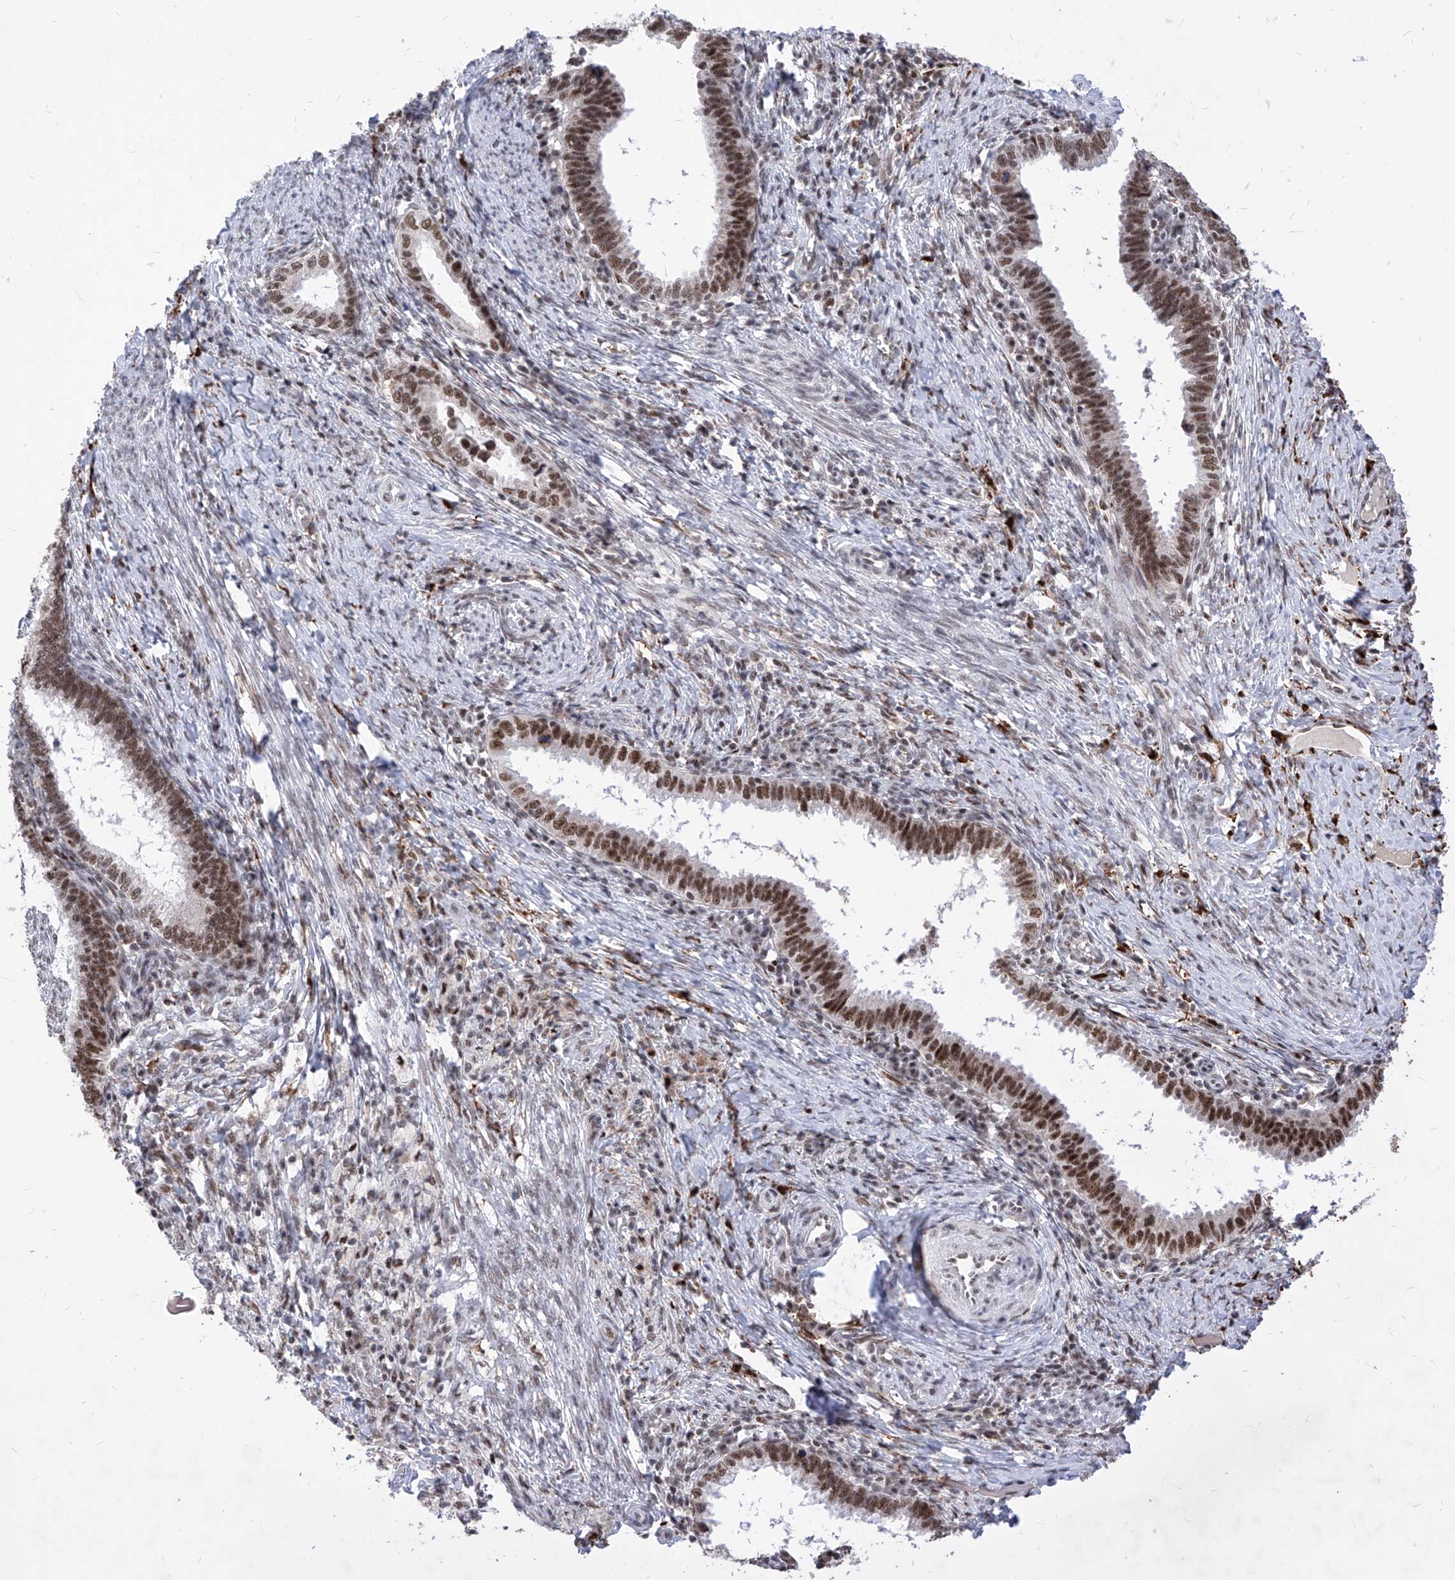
{"staining": {"intensity": "moderate", "quantity": ">75%", "location": "nuclear"}, "tissue": "cervical cancer", "cell_type": "Tumor cells", "image_type": "cancer", "snomed": [{"axis": "morphology", "description": "Adenocarcinoma, NOS"}, {"axis": "topography", "description": "Cervix"}], "caption": "A high-resolution micrograph shows immunohistochemistry (IHC) staining of adenocarcinoma (cervical), which exhibits moderate nuclear staining in approximately >75% of tumor cells.", "gene": "PHF5A", "patient": {"sex": "female", "age": 36}}